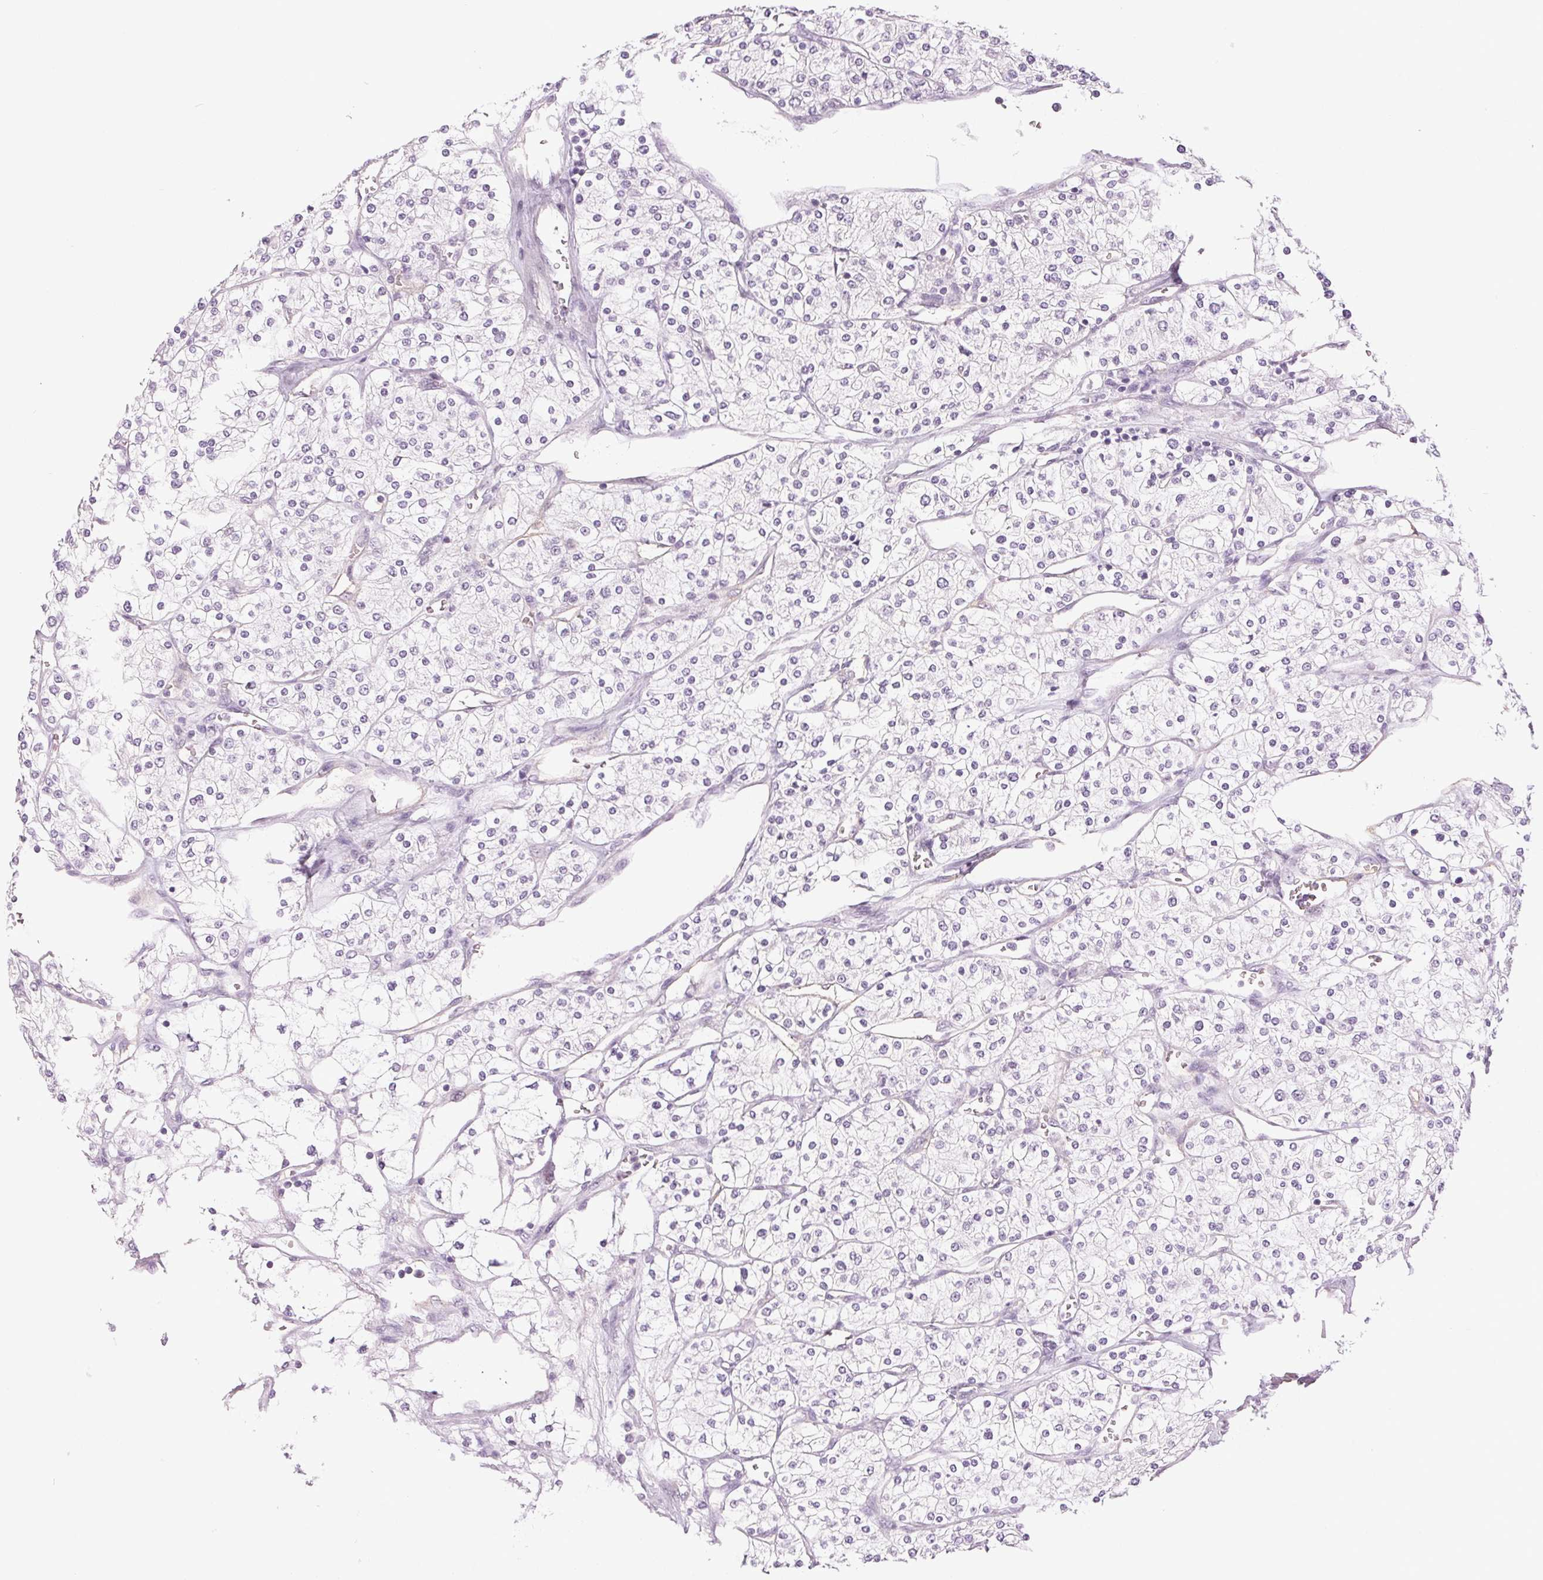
{"staining": {"intensity": "negative", "quantity": "none", "location": "none"}, "tissue": "renal cancer", "cell_type": "Tumor cells", "image_type": "cancer", "snomed": [{"axis": "morphology", "description": "Adenocarcinoma, NOS"}, {"axis": "topography", "description": "Kidney"}], "caption": "Micrograph shows no protein staining in tumor cells of renal adenocarcinoma tissue. (DAB (3,3'-diaminobenzidine) IHC, high magnification).", "gene": "DNAJC6", "patient": {"sex": "male", "age": 80}}